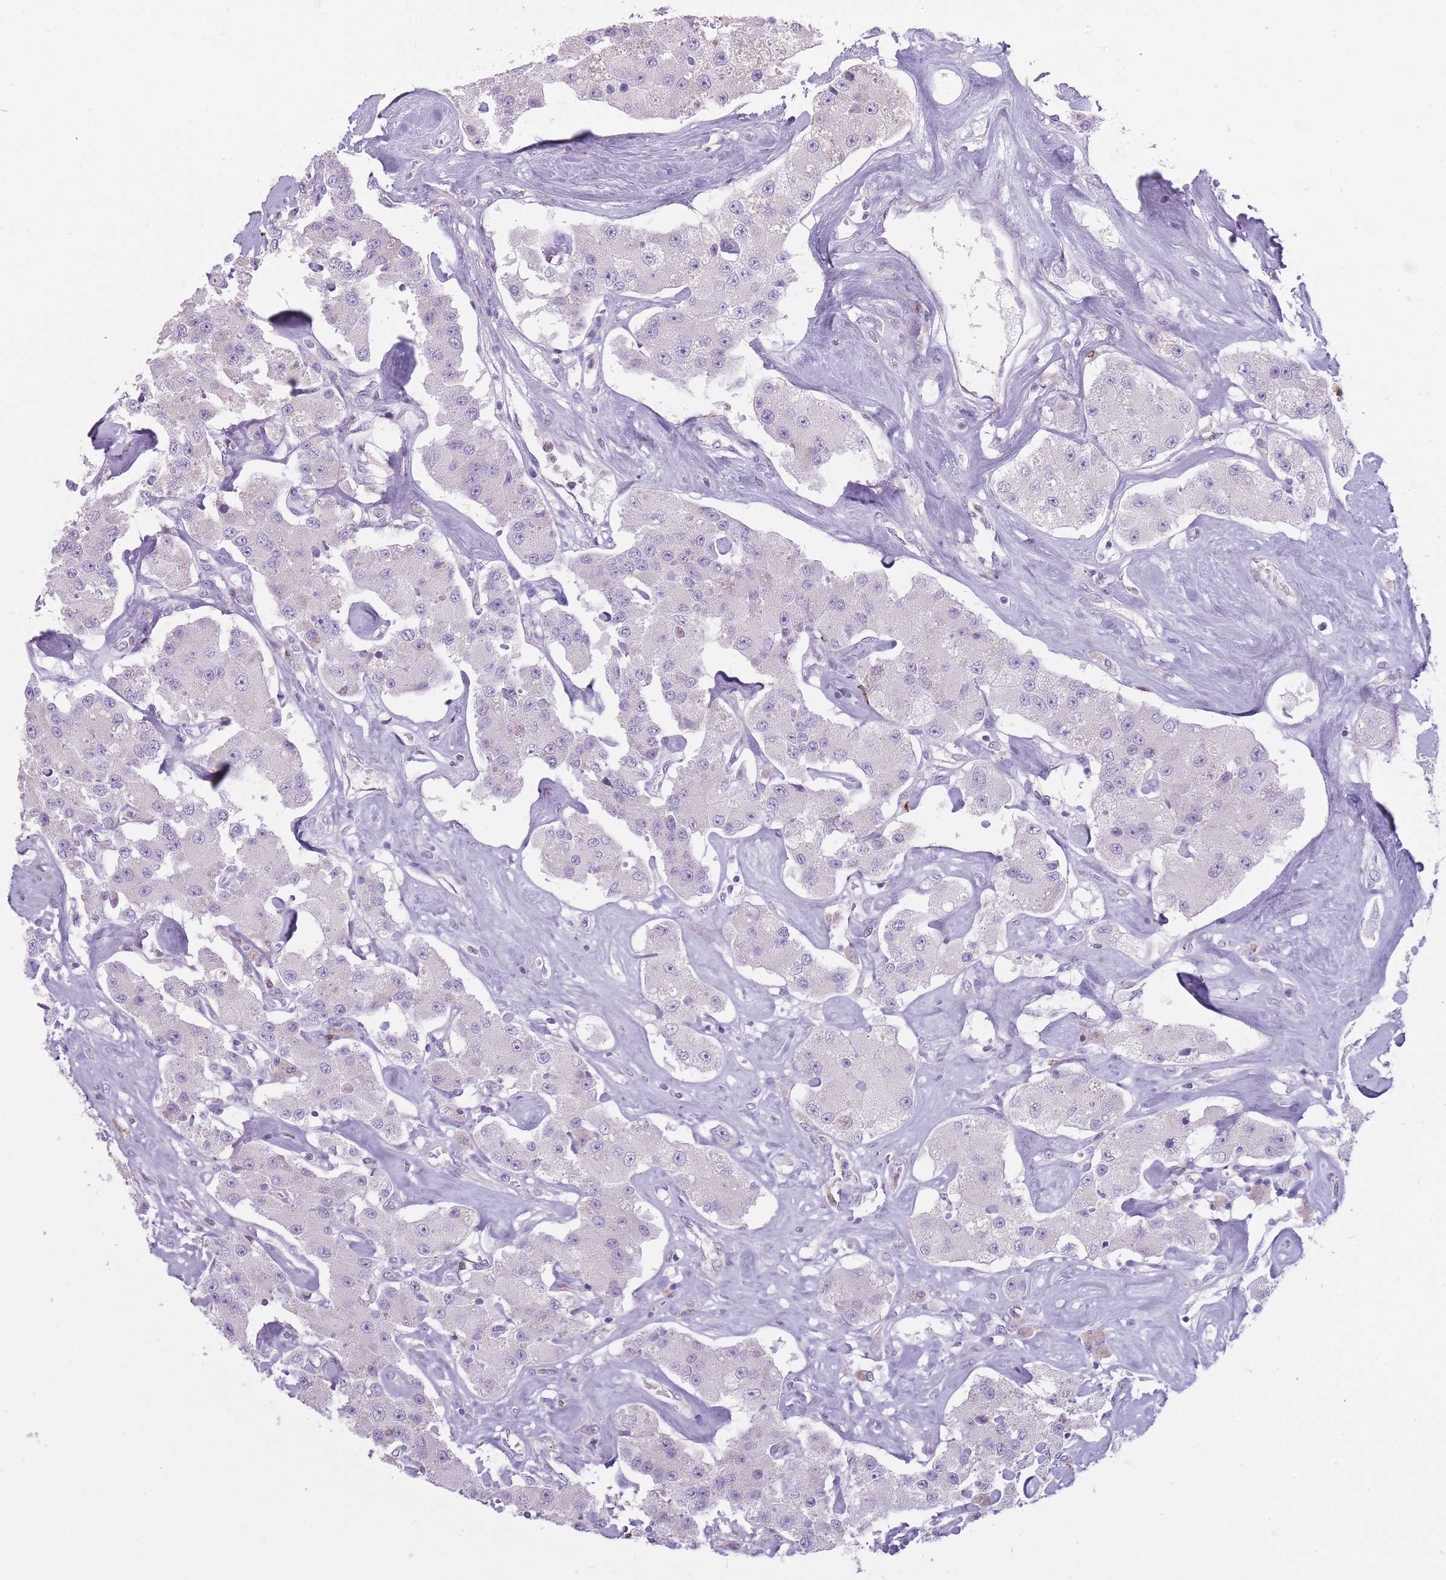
{"staining": {"intensity": "negative", "quantity": "none", "location": "none"}, "tissue": "carcinoid", "cell_type": "Tumor cells", "image_type": "cancer", "snomed": [{"axis": "morphology", "description": "Carcinoid, malignant, NOS"}, {"axis": "topography", "description": "Pancreas"}], "caption": "This is a image of IHC staining of malignant carcinoid, which shows no staining in tumor cells.", "gene": "NDST2", "patient": {"sex": "male", "age": 41}}